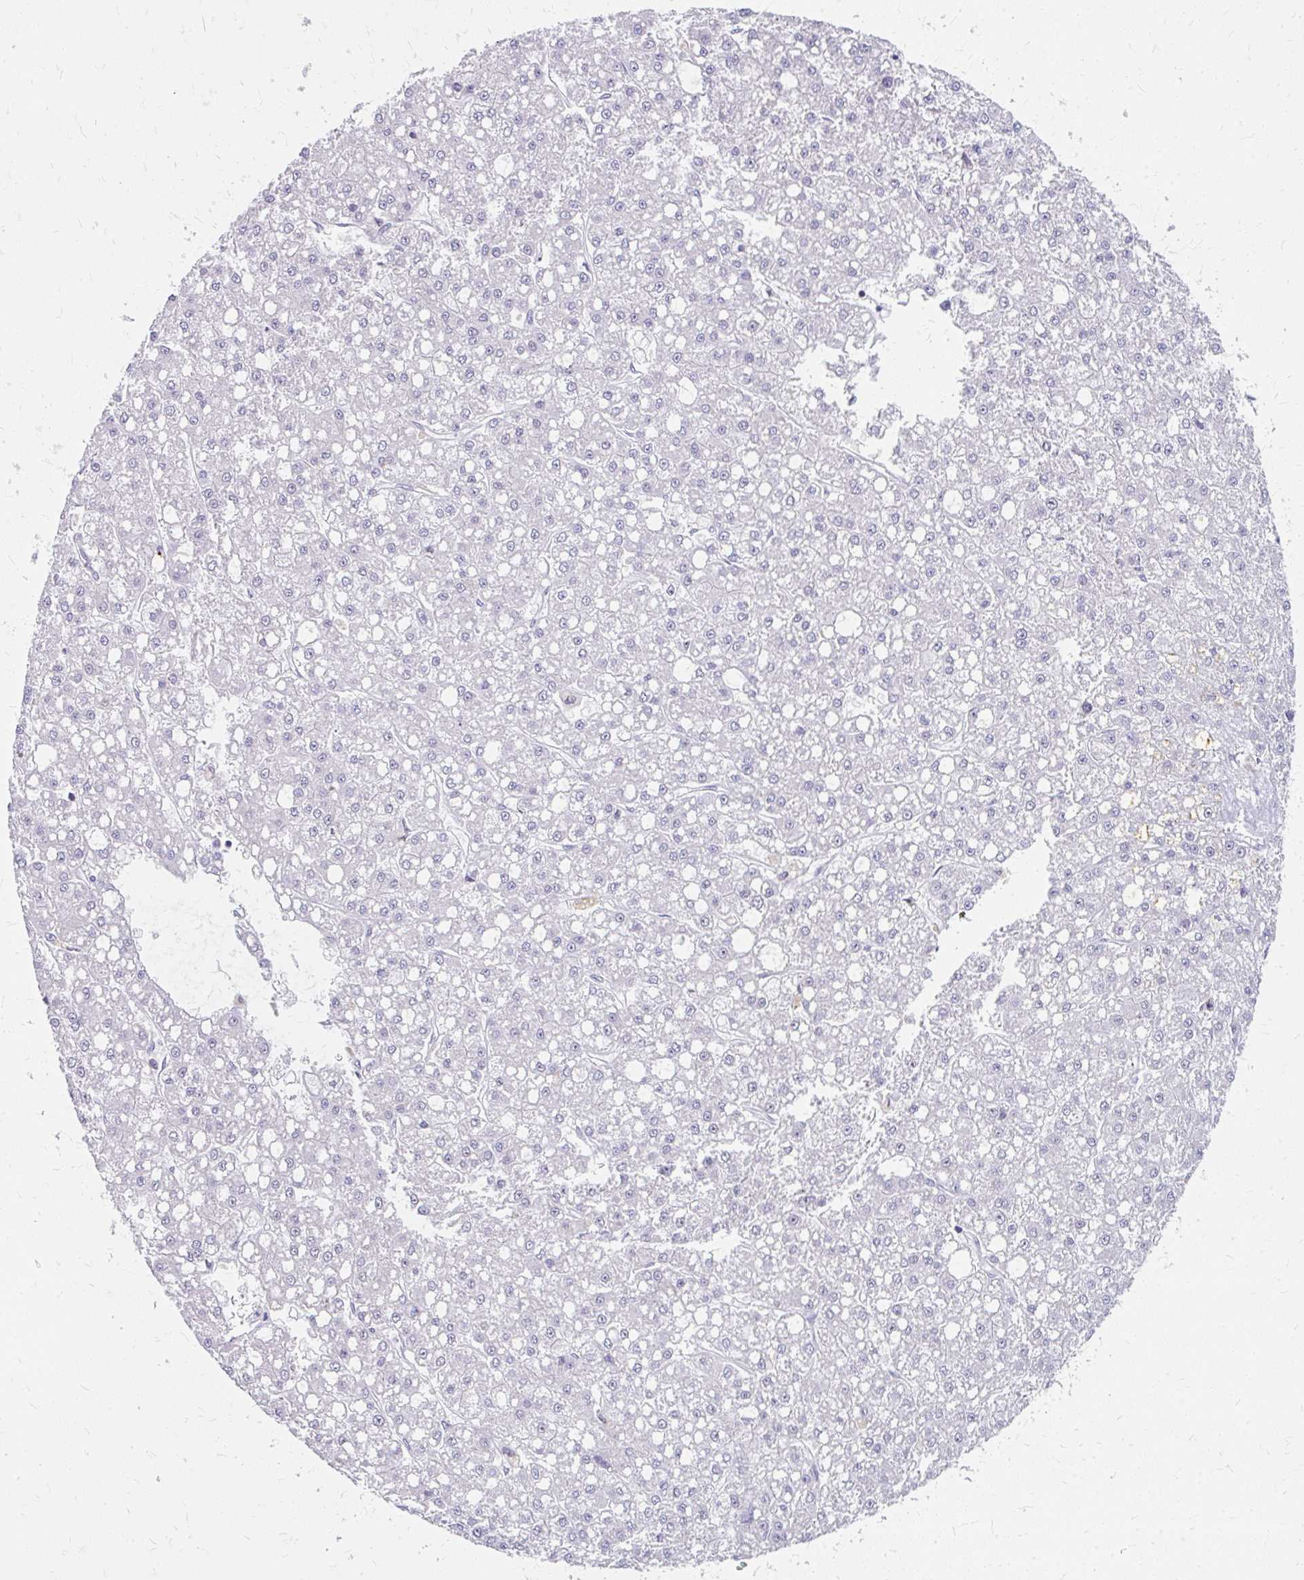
{"staining": {"intensity": "negative", "quantity": "none", "location": "none"}, "tissue": "liver cancer", "cell_type": "Tumor cells", "image_type": "cancer", "snomed": [{"axis": "morphology", "description": "Carcinoma, Hepatocellular, NOS"}, {"axis": "topography", "description": "Liver"}], "caption": "This is an immunohistochemistry histopathology image of human liver cancer. There is no staining in tumor cells.", "gene": "GTF2H1", "patient": {"sex": "male", "age": 67}}